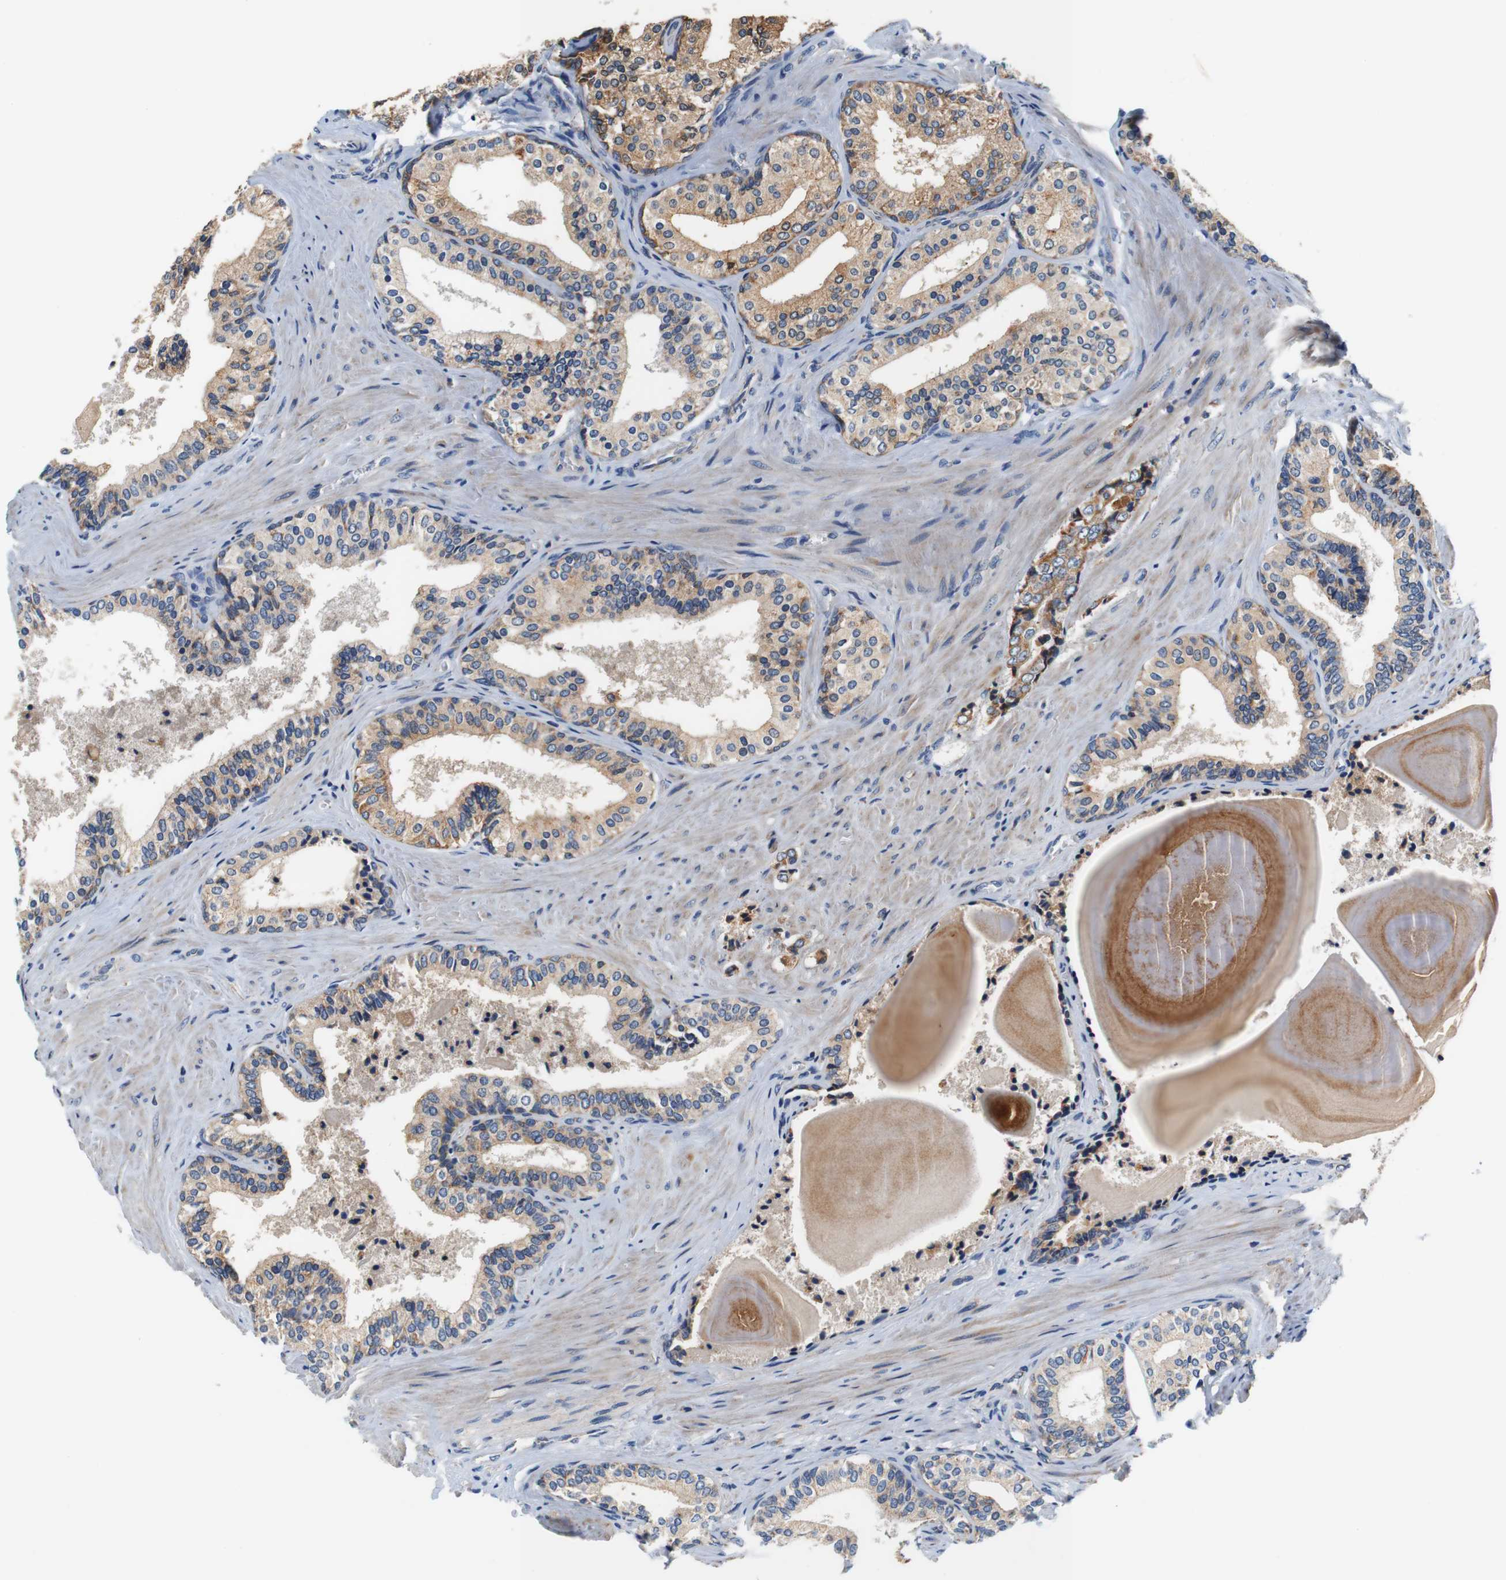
{"staining": {"intensity": "moderate", "quantity": ">75%", "location": "cytoplasmic/membranous"}, "tissue": "prostate cancer", "cell_type": "Tumor cells", "image_type": "cancer", "snomed": [{"axis": "morphology", "description": "Adenocarcinoma, Low grade"}, {"axis": "topography", "description": "Prostate"}], "caption": "Moderate cytoplasmic/membranous staining is present in about >75% of tumor cells in prostate cancer. Immunohistochemistry stains the protein of interest in brown and the nuclei are stained blue.", "gene": "LRP4", "patient": {"sex": "male", "age": 60}}